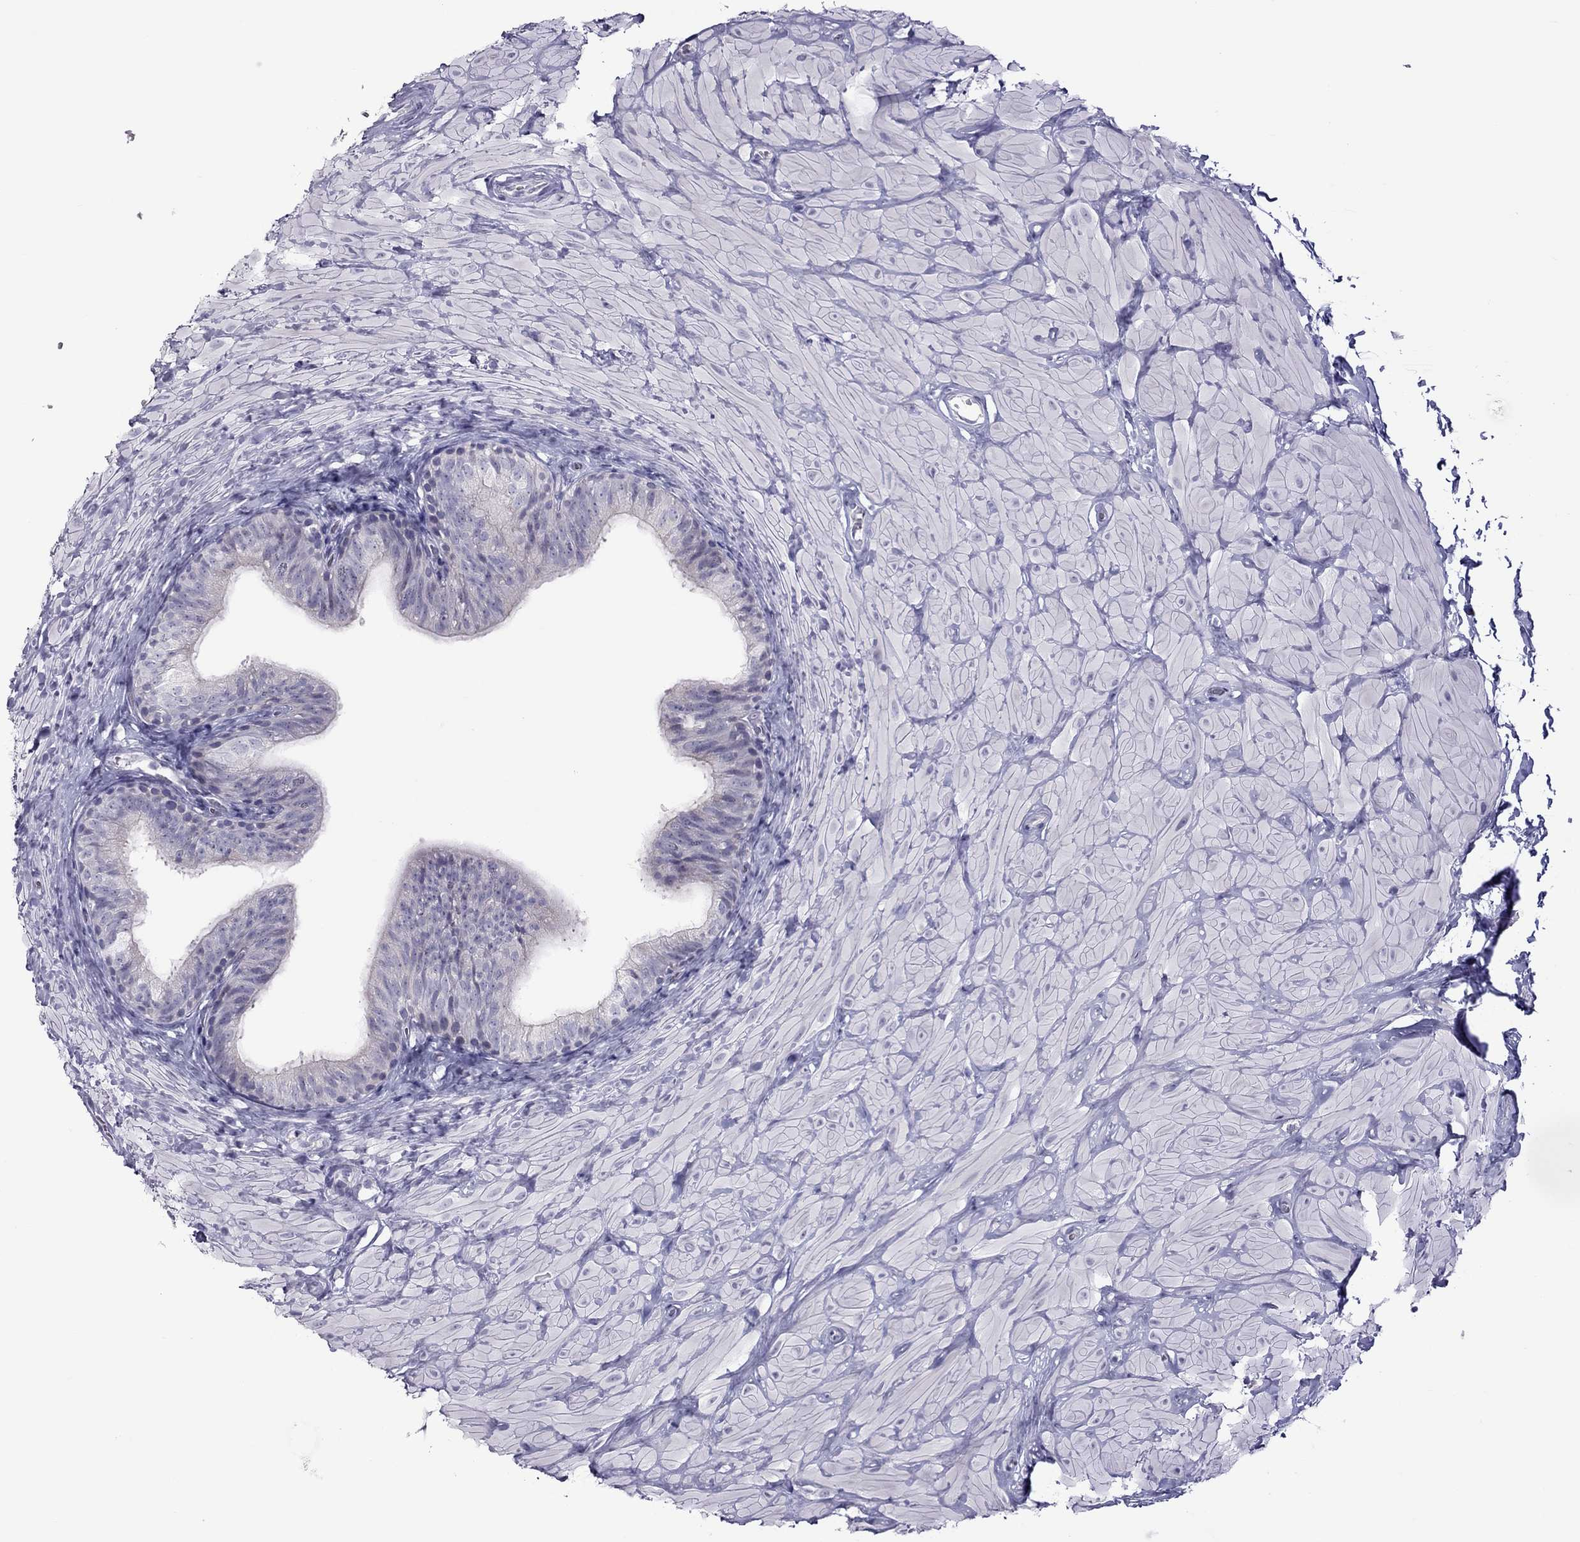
{"staining": {"intensity": "negative", "quantity": "none", "location": "none"}, "tissue": "epididymis", "cell_type": "Glandular cells", "image_type": "normal", "snomed": [{"axis": "morphology", "description": "Normal tissue, NOS"}, {"axis": "topography", "description": "Epididymis"}, {"axis": "topography", "description": "Vas deferens"}], "caption": "DAB (3,3'-diaminobenzidine) immunohistochemical staining of benign epididymis demonstrates no significant expression in glandular cells.", "gene": "TEX14", "patient": {"sex": "male", "age": 23}}